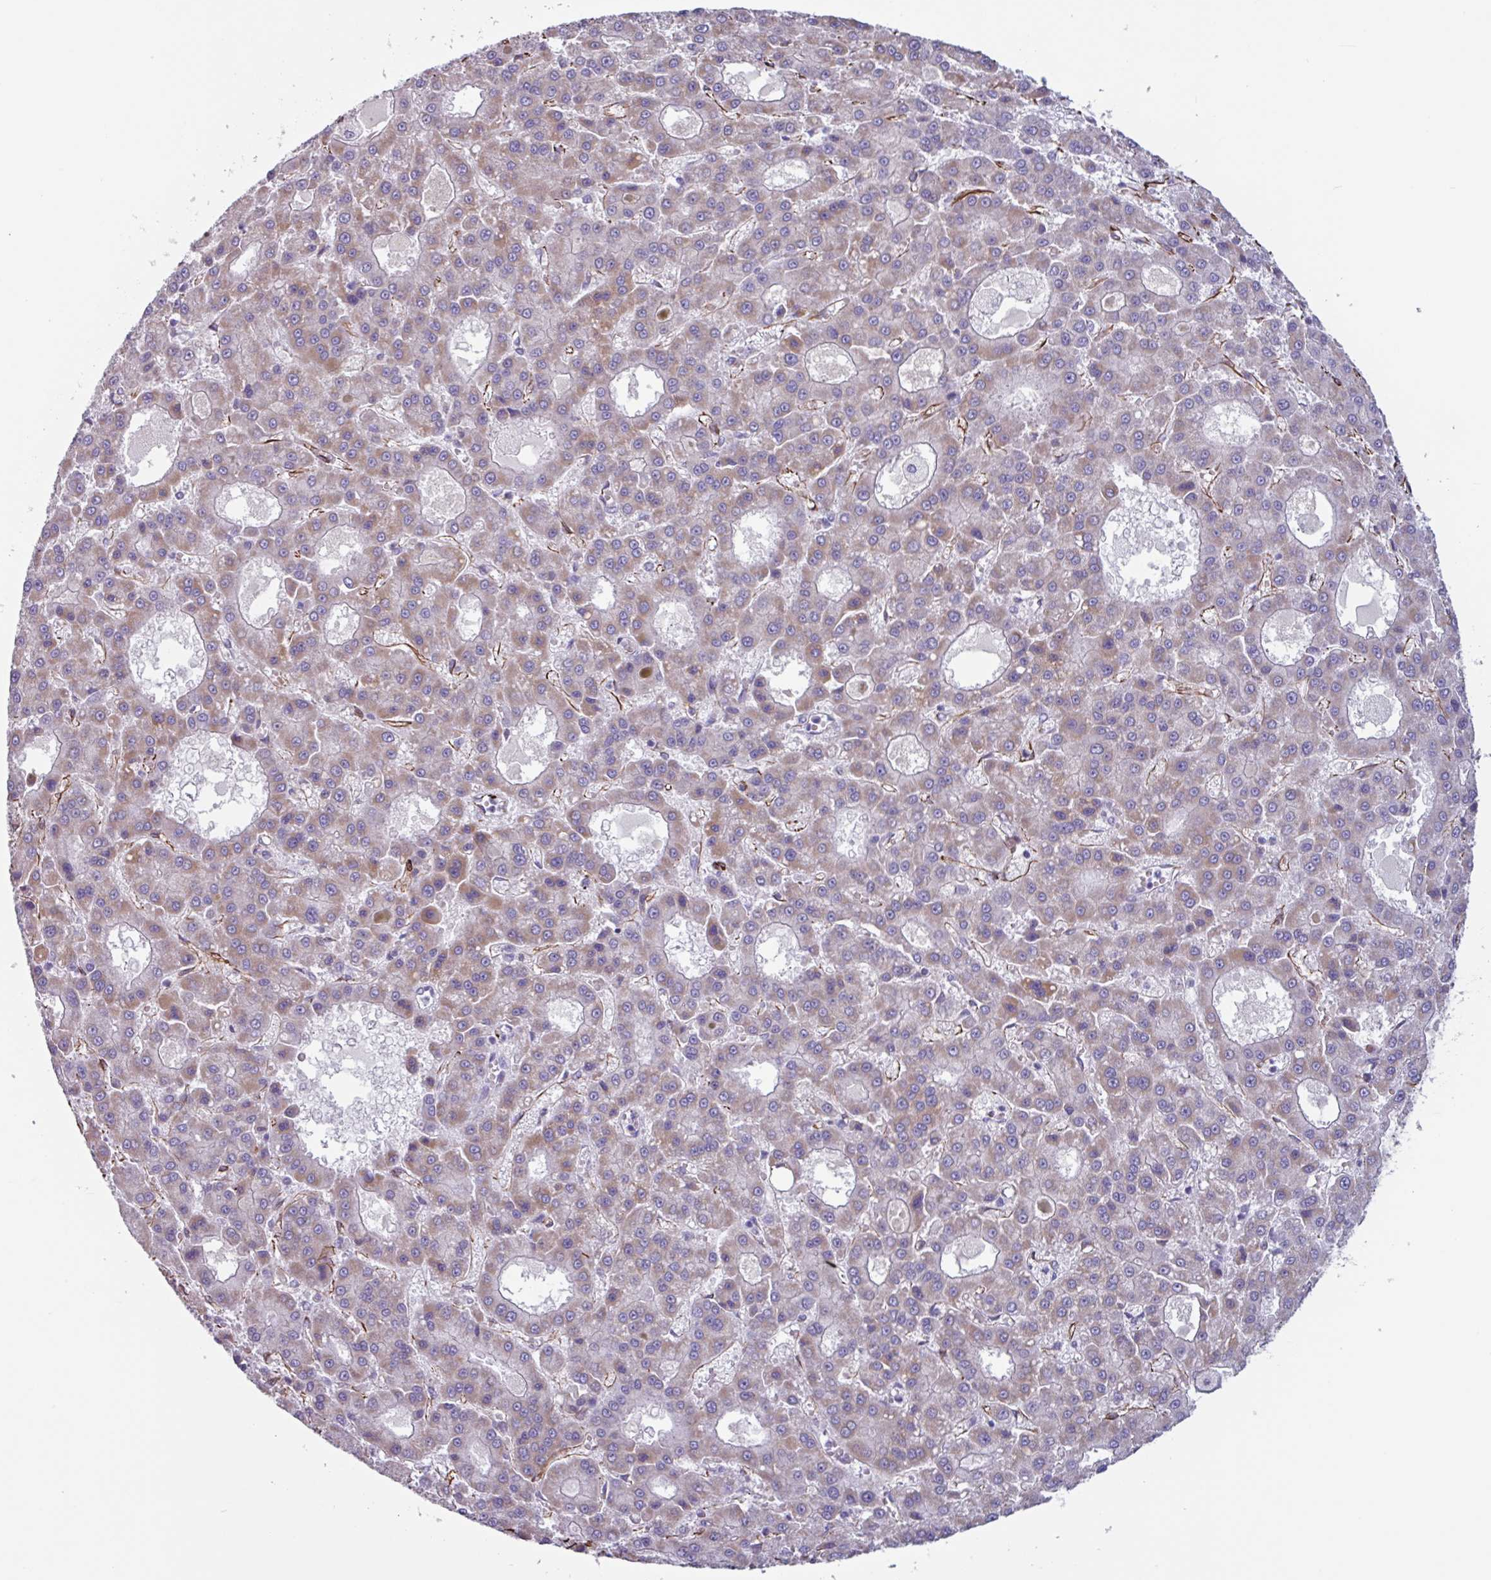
{"staining": {"intensity": "weak", "quantity": ">75%", "location": "cytoplasmic/membranous"}, "tissue": "liver cancer", "cell_type": "Tumor cells", "image_type": "cancer", "snomed": [{"axis": "morphology", "description": "Carcinoma, Hepatocellular, NOS"}, {"axis": "topography", "description": "Liver"}], "caption": "Hepatocellular carcinoma (liver) stained with DAB immunohistochemistry reveals low levels of weak cytoplasmic/membranous staining in about >75% of tumor cells.", "gene": "BTD", "patient": {"sex": "male", "age": 70}}